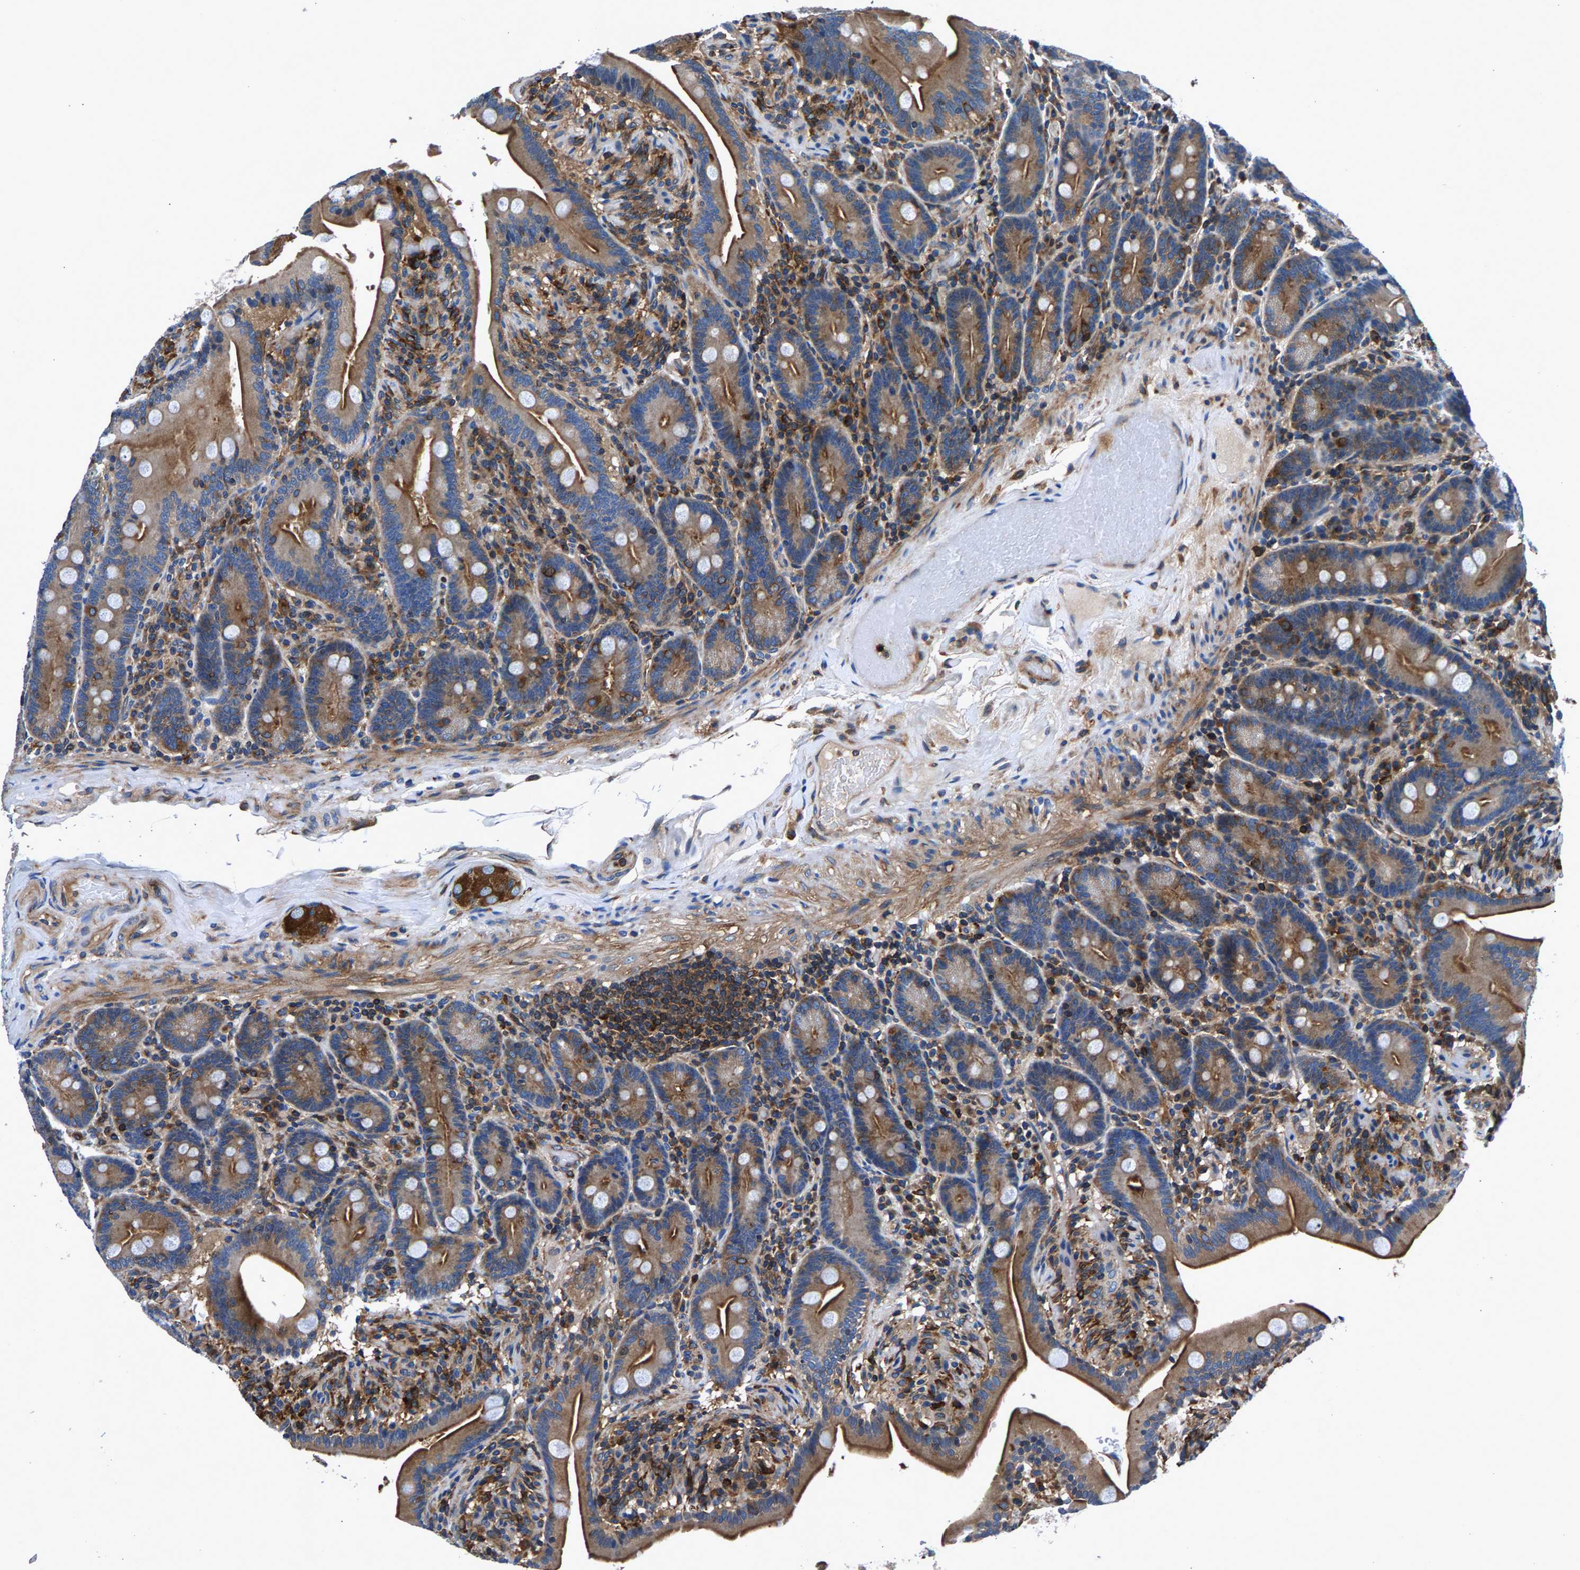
{"staining": {"intensity": "moderate", "quantity": "25%-75%", "location": "cytoplasmic/membranous"}, "tissue": "duodenum", "cell_type": "Glandular cells", "image_type": "normal", "snomed": [{"axis": "morphology", "description": "Normal tissue, NOS"}, {"axis": "topography", "description": "Duodenum"}], "caption": "Moderate cytoplasmic/membranous expression is appreciated in about 25%-75% of glandular cells in unremarkable duodenum. Nuclei are stained in blue.", "gene": "LPCAT1", "patient": {"sex": "male", "age": 54}}